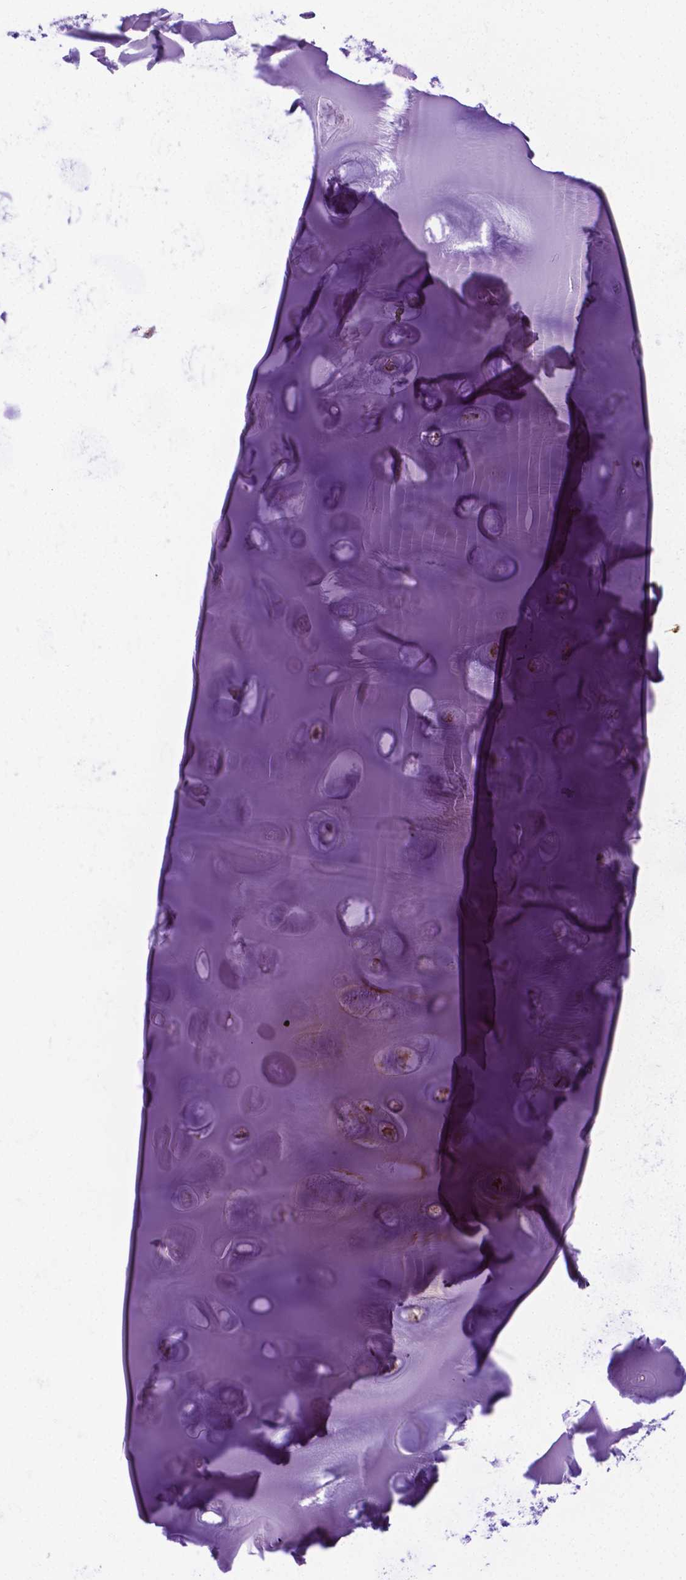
{"staining": {"intensity": "moderate", "quantity": "<25%", "location": "cytoplasmic/membranous"}, "tissue": "soft tissue", "cell_type": "Chondrocytes", "image_type": "normal", "snomed": [{"axis": "morphology", "description": "Normal tissue, NOS"}, {"axis": "morphology", "description": "Squamous cell carcinoma, NOS"}, {"axis": "topography", "description": "Cartilage tissue"}, {"axis": "topography", "description": "Bronchus"}, {"axis": "topography", "description": "Lung"}], "caption": "Protein staining of benign soft tissue displays moderate cytoplasmic/membranous expression in about <25% of chondrocytes.", "gene": "MACC1", "patient": {"sex": "male", "age": 66}}